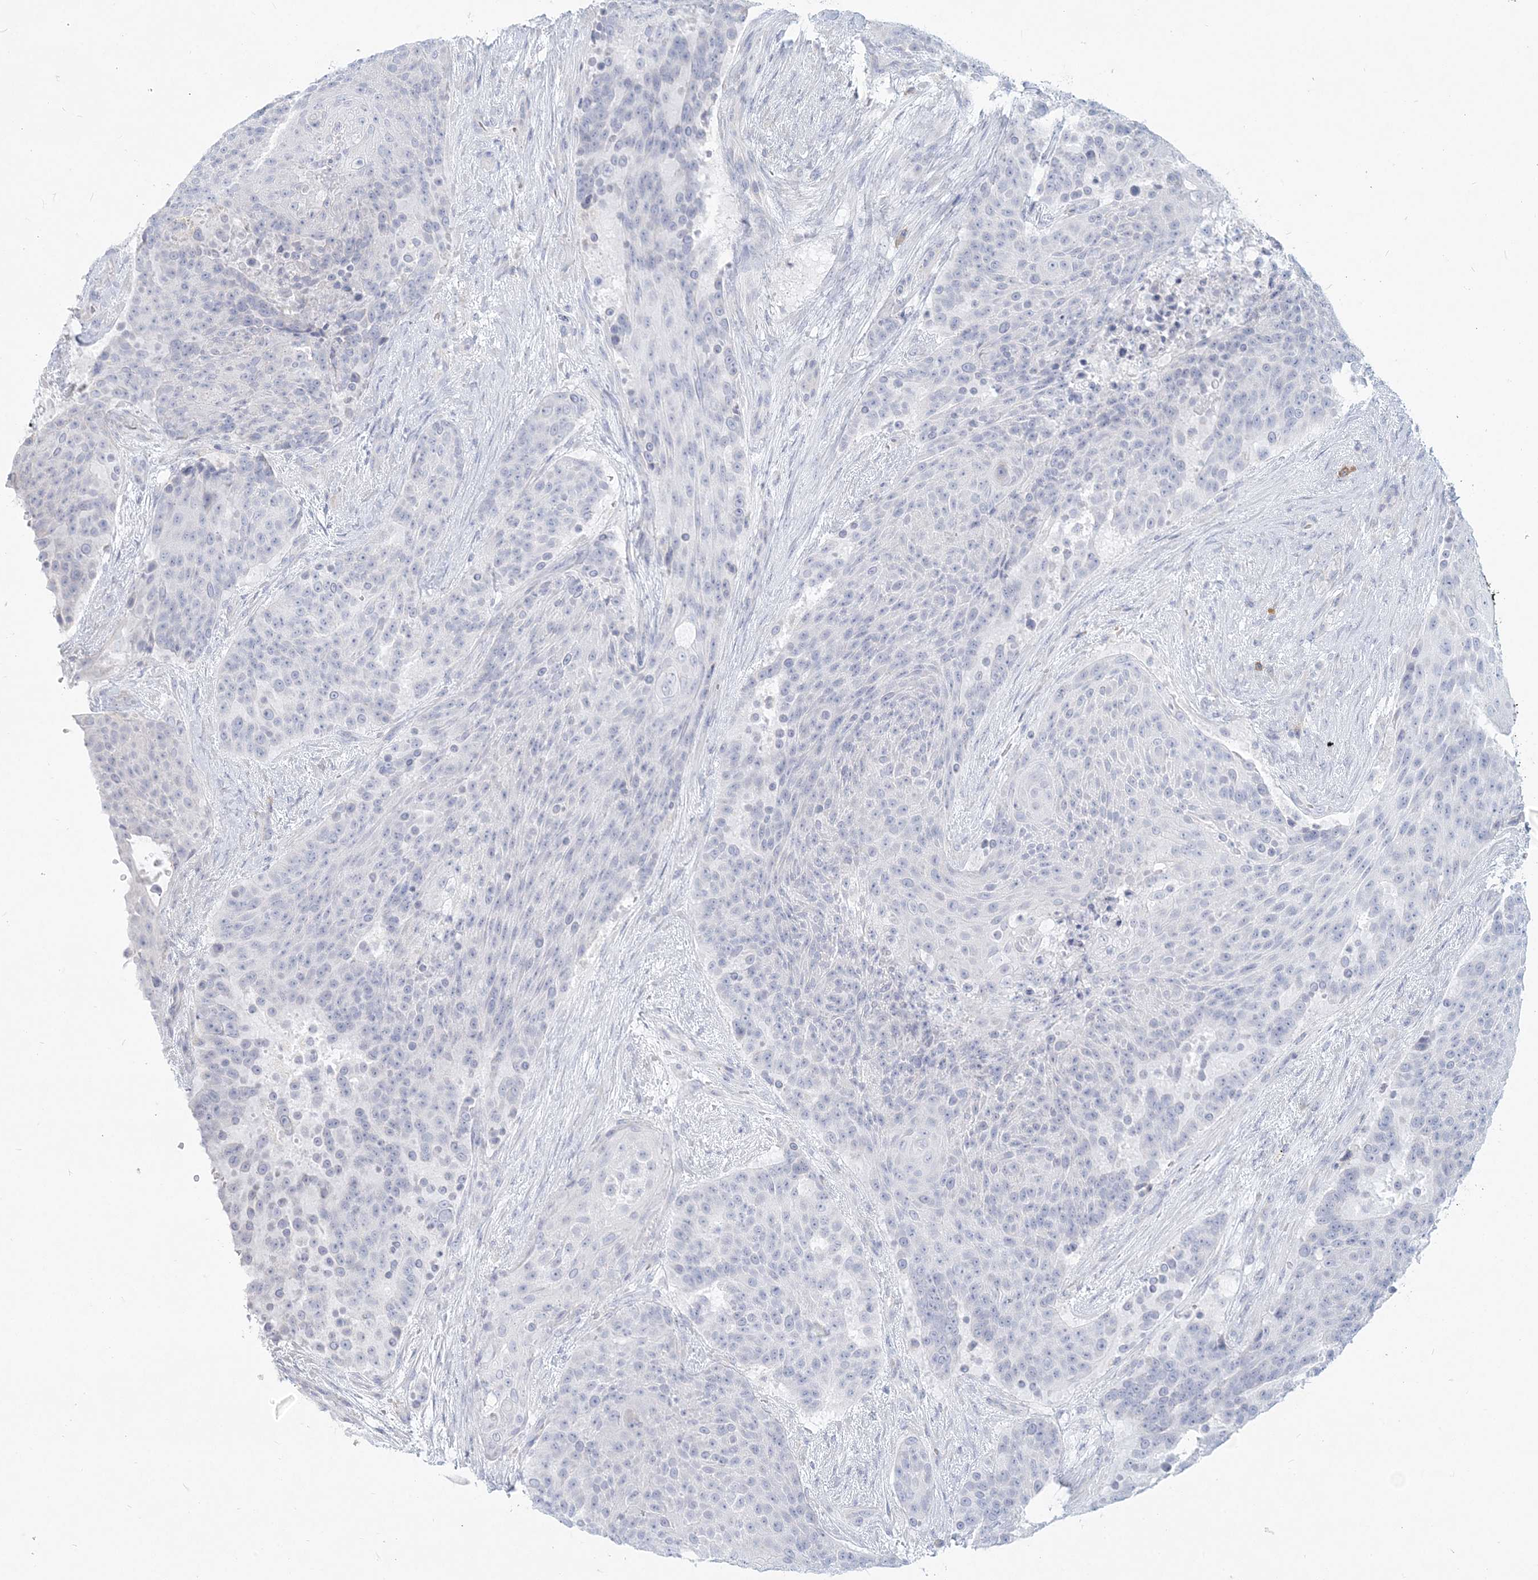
{"staining": {"intensity": "negative", "quantity": "none", "location": "none"}, "tissue": "urothelial cancer", "cell_type": "Tumor cells", "image_type": "cancer", "snomed": [{"axis": "morphology", "description": "Urothelial carcinoma, High grade"}, {"axis": "topography", "description": "Urinary bladder"}], "caption": "Tumor cells are negative for brown protein staining in urothelial carcinoma (high-grade).", "gene": "CSN1S1", "patient": {"sex": "female", "age": 63}}